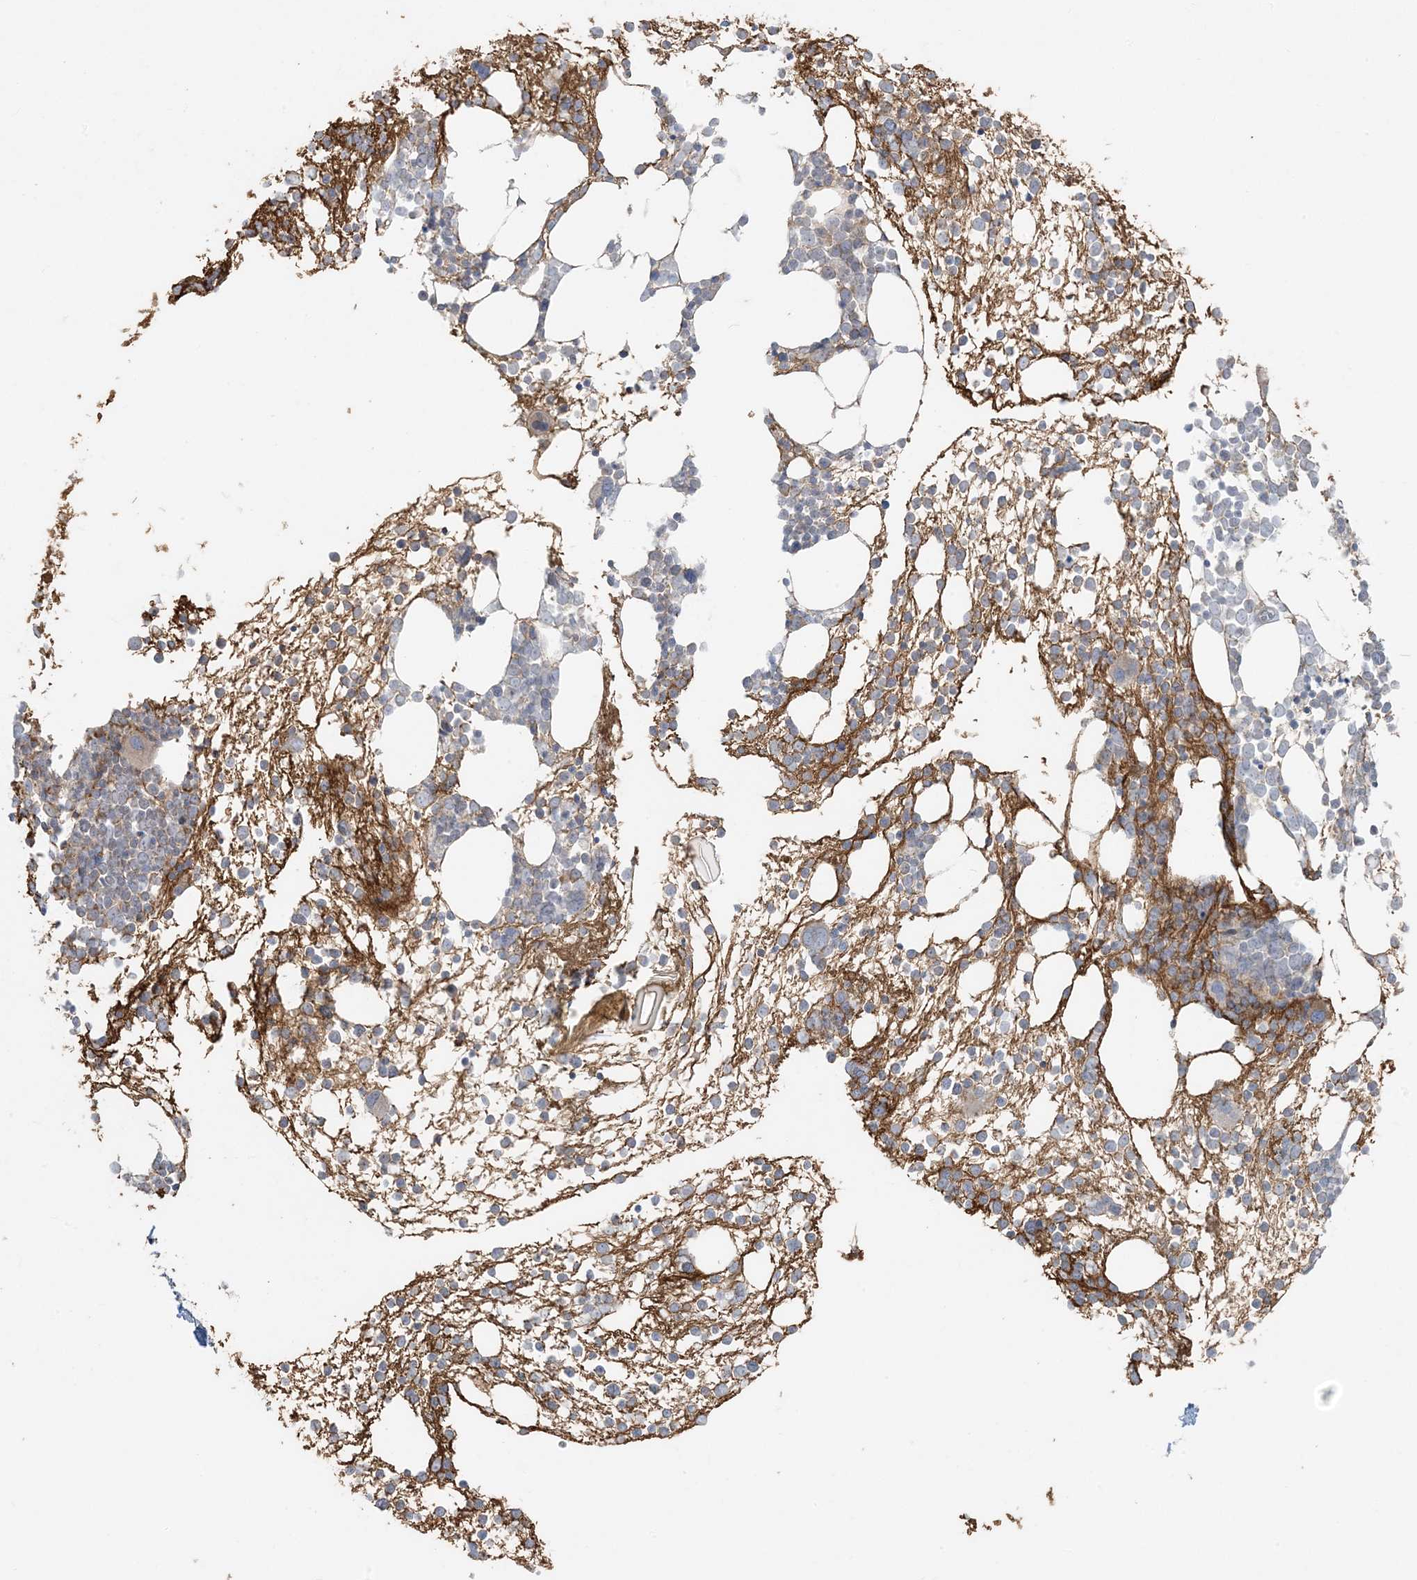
{"staining": {"intensity": "weak", "quantity": "<25%", "location": "cytoplasmic/membranous"}, "tissue": "bone marrow", "cell_type": "Hematopoietic cells", "image_type": "normal", "snomed": [{"axis": "morphology", "description": "Normal tissue, NOS"}, {"axis": "topography", "description": "Bone marrow"}], "caption": "Bone marrow was stained to show a protein in brown. There is no significant staining in hematopoietic cells. (Brightfield microscopy of DAB immunohistochemistry (IHC) at high magnification).", "gene": "ZNF263", "patient": {"sex": "male", "age": 54}}